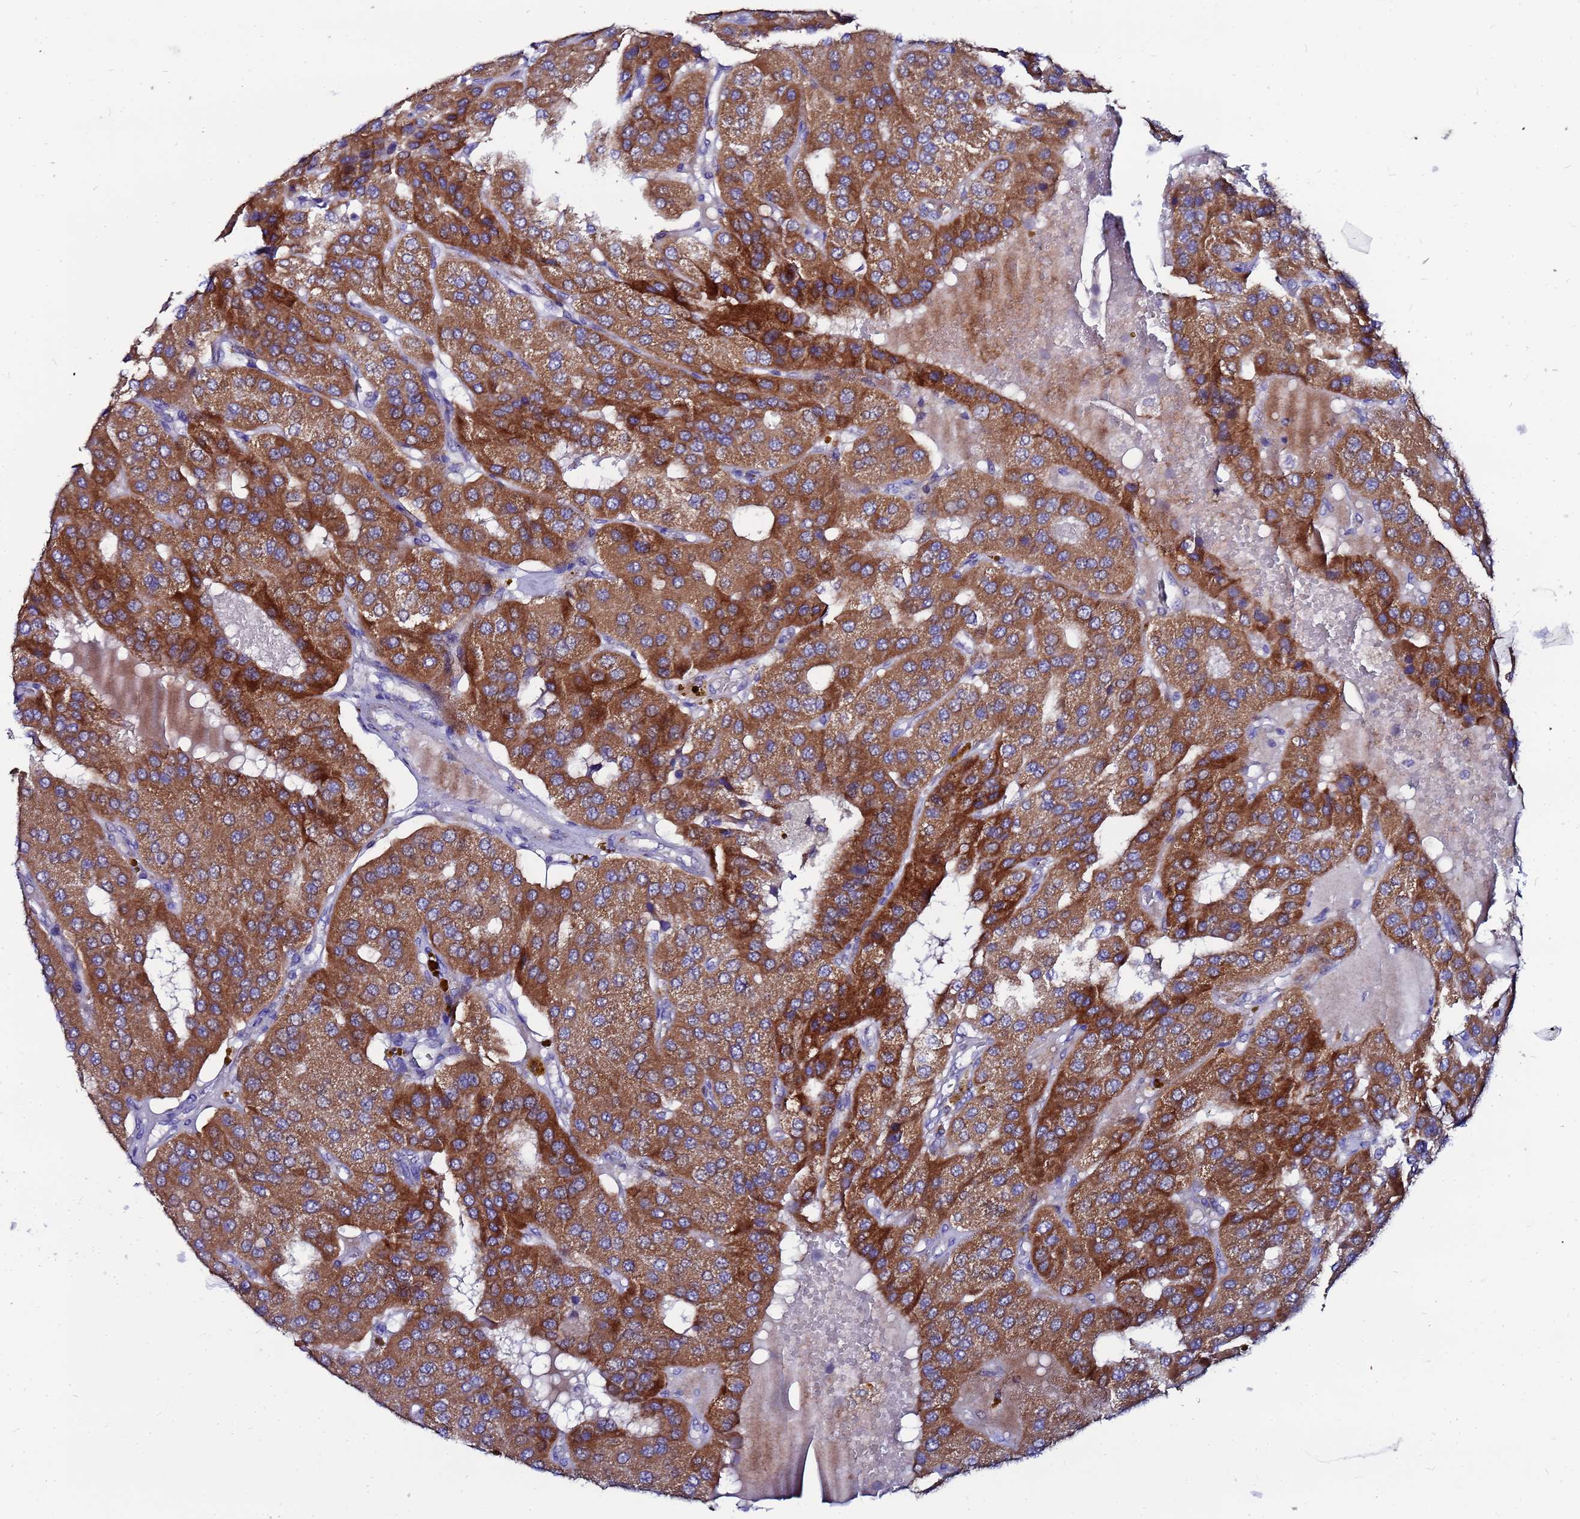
{"staining": {"intensity": "strong", "quantity": ">75%", "location": "cytoplasmic/membranous"}, "tissue": "parathyroid gland", "cell_type": "Glandular cells", "image_type": "normal", "snomed": [{"axis": "morphology", "description": "Normal tissue, NOS"}, {"axis": "morphology", "description": "Adenoma, NOS"}, {"axis": "topography", "description": "Parathyroid gland"}], "caption": "Immunohistochemistry (IHC) image of benign parathyroid gland: human parathyroid gland stained using immunohistochemistry reveals high levels of strong protein expression localized specifically in the cytoplasmic/membranous of glandular cells, appearing as a cytoplasmic/membranous brown color.", "gene": "FAHD2A", "patient": {"sex": "female", "age": 86}}